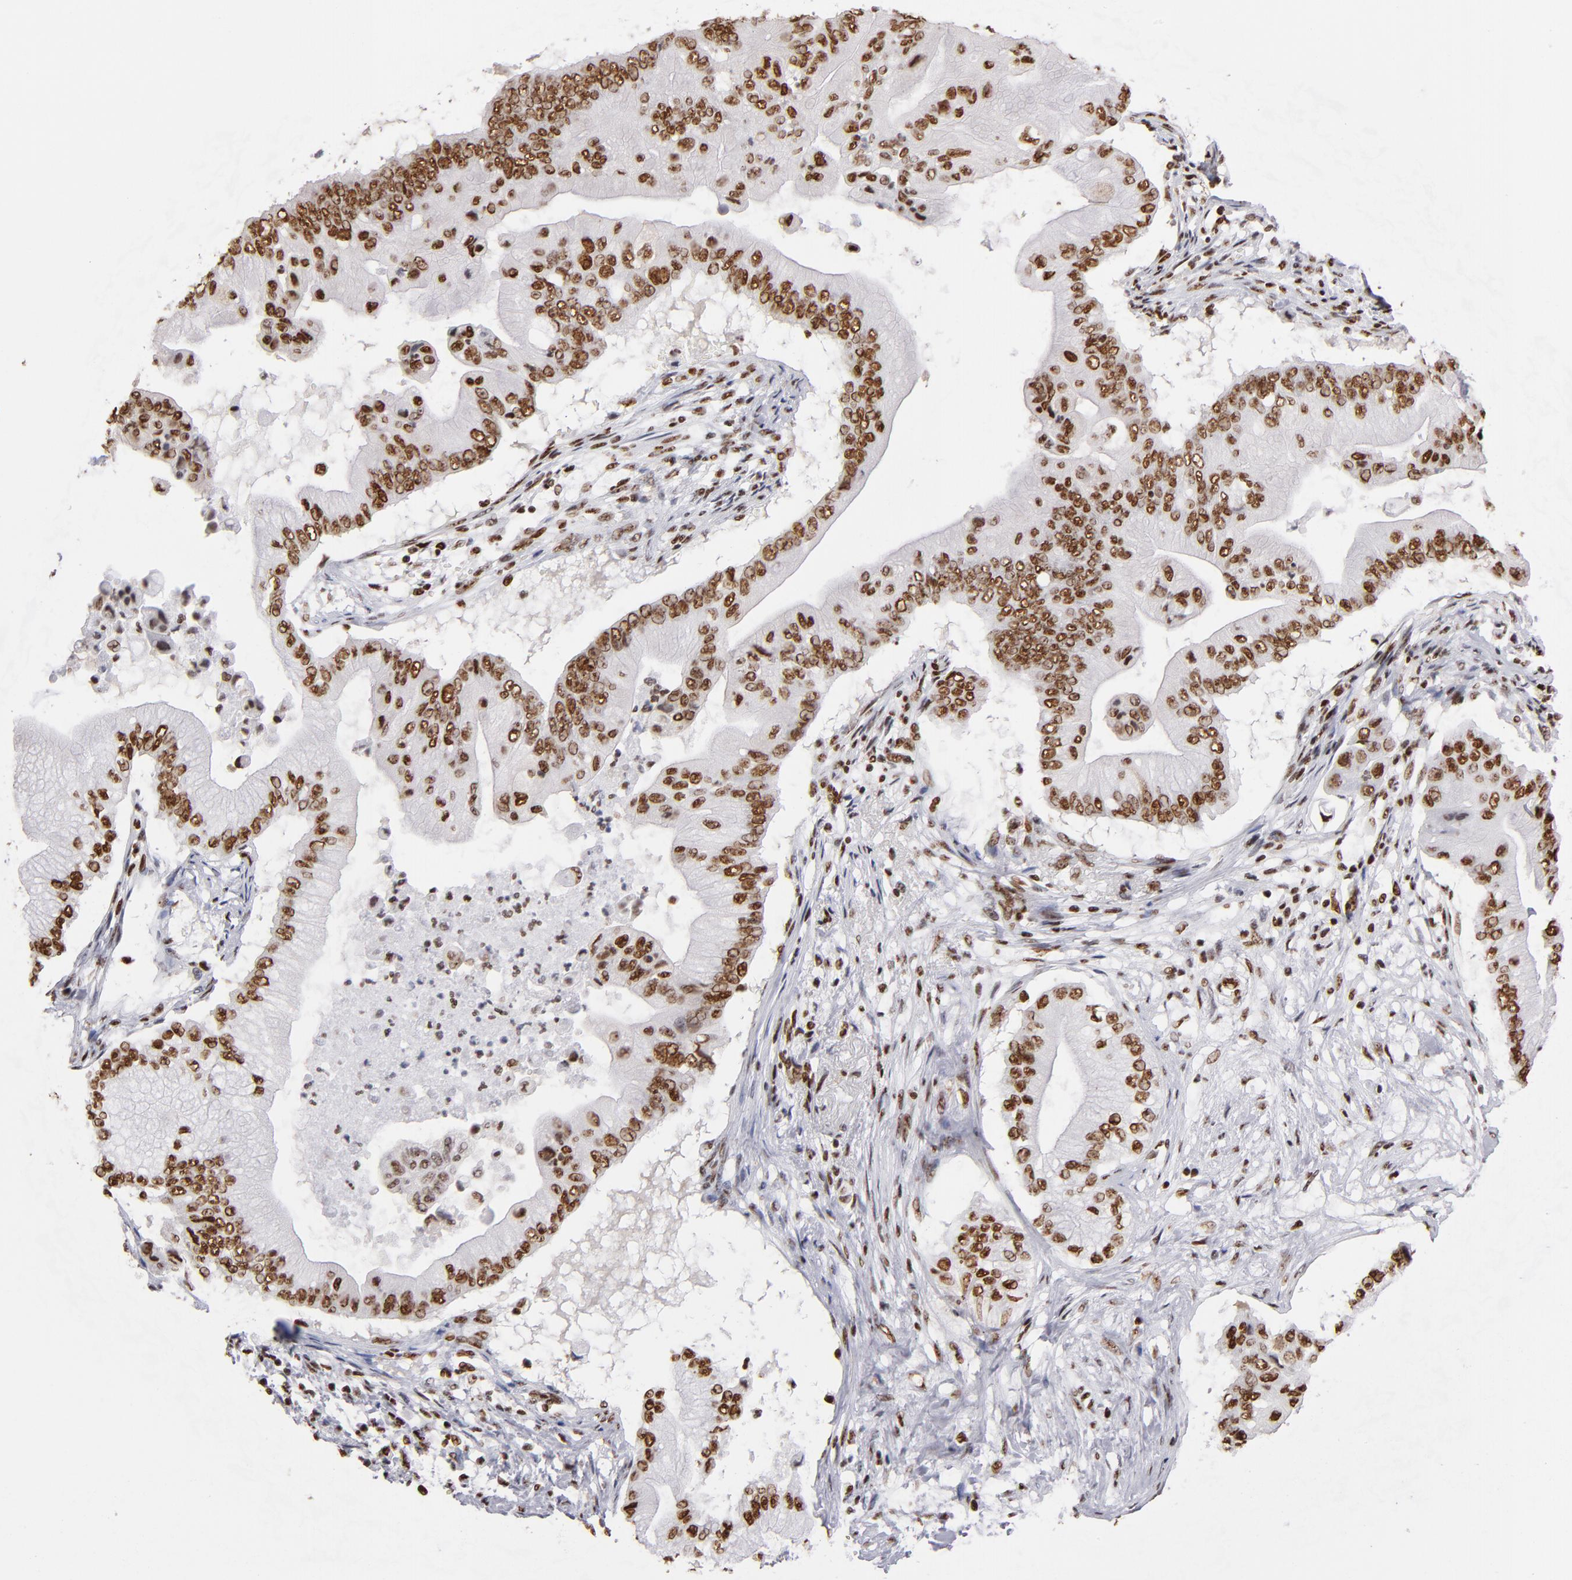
{"staining": {"intensity": "strong", "quantity": ">75%", "location": "nuclear"}, "tissue": "pancreatic cancer", "cell_type": "Tumor cells", "image_type": "cancer", "snomed": [{"axis": "morphology", "description": "Adenocarcinoma, NOS"}, {"axis": "topography", "description": "Pancreas"}], "caption": "DAB (3,3'-diaminobenzidine) immunohistochemical staining of adenocarcinoma (pancreatic) demonstrates strong nuclear protein expression in about >75% of tumor cells. (brown staining indicates protein expression, while blue staining denotes nuclei).", "gene": "MRE11", "patient": {"sex": "male", "age": 62}}